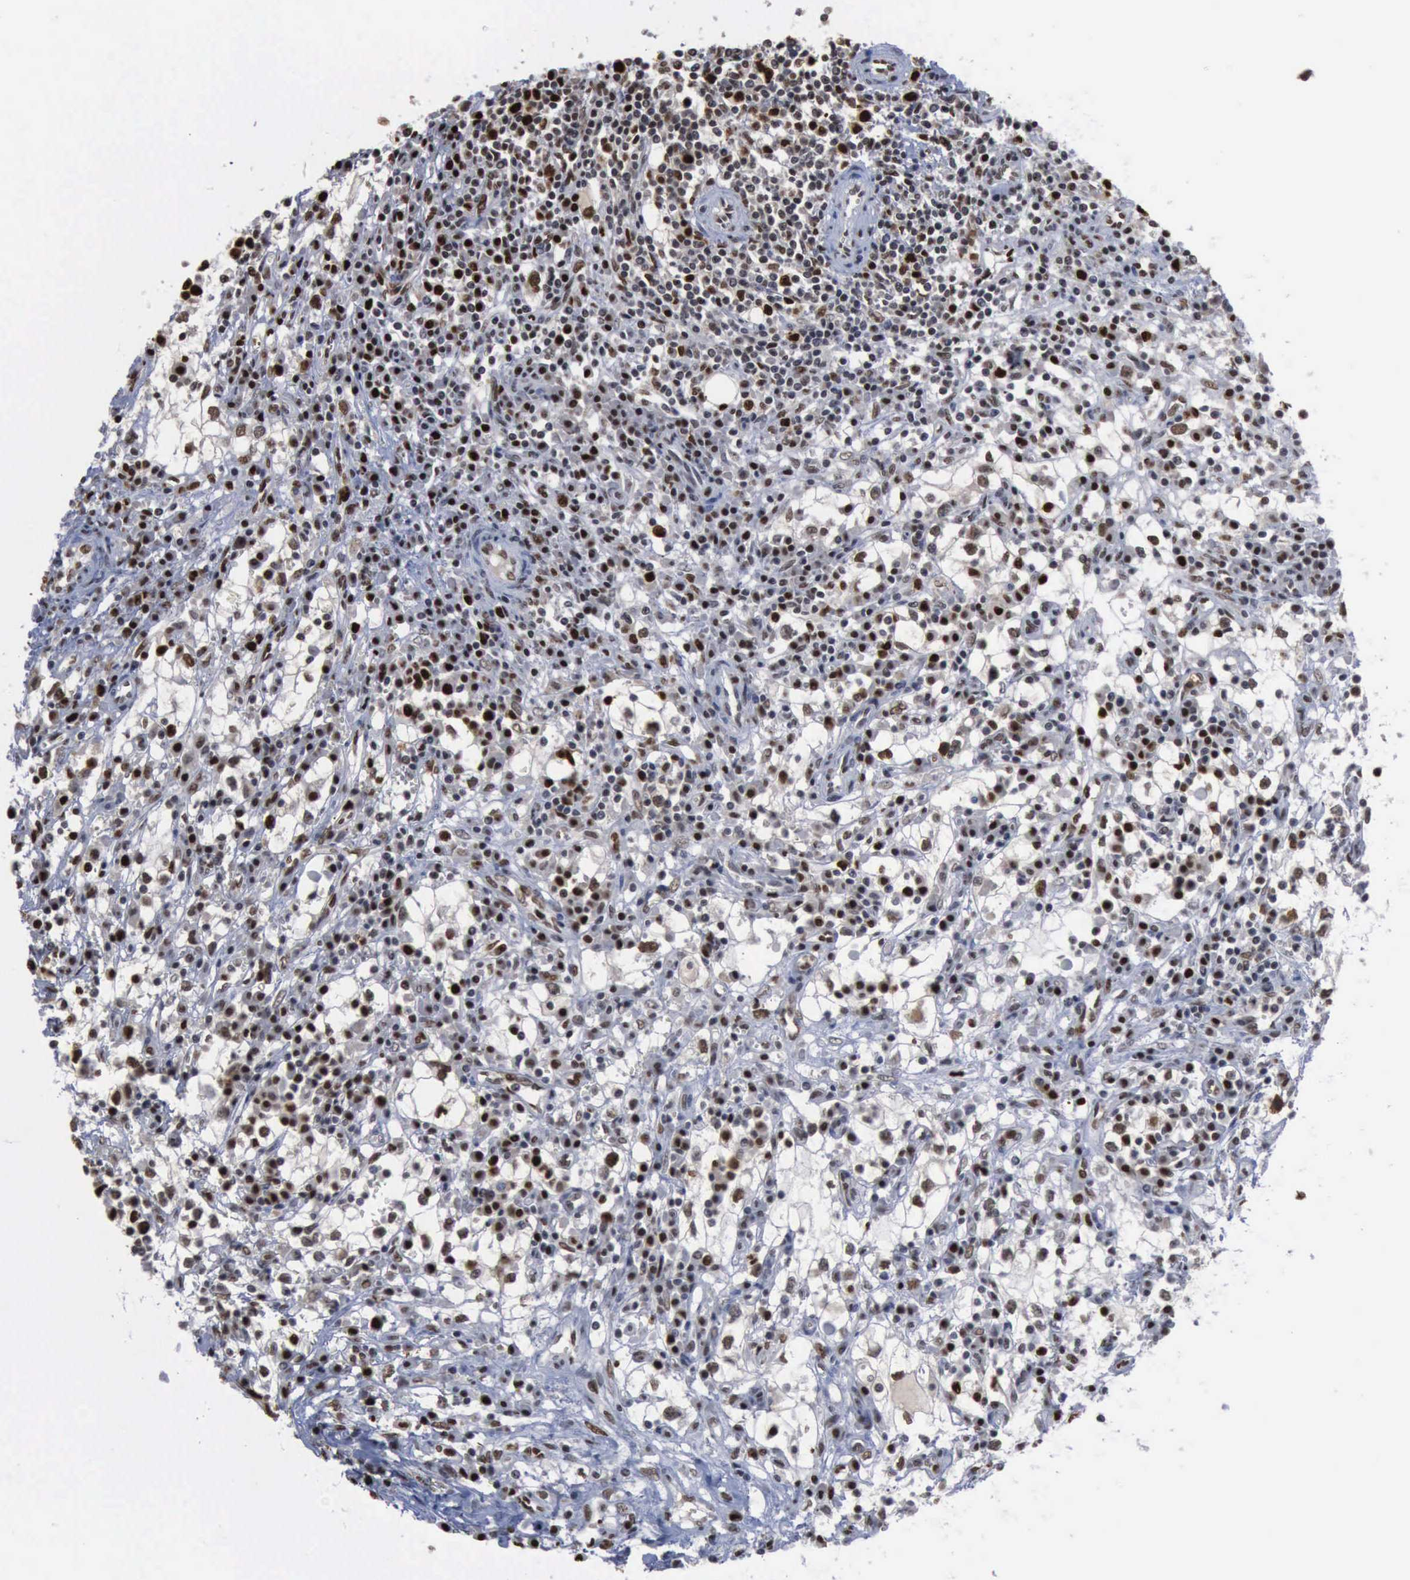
{"staining": {"intensity": "moderate", "quantity": "25%-75%", "location": "nuclear"}, "tissue": "renal cancer", "cell_type": "Tumor cells", "image_type": "cancer", "snomed": [{"axis": "morphology", "description": "Adenocarcinoma, NOS"}, {"axis": "topography", "description": "Kidney"}], "caption": "Human renal adenocarcinoma stained with a protein marker exhibits moderate staining in tumor cells.", "gene": "PCNA", "patient": {"sex": "male", "age": 82}}